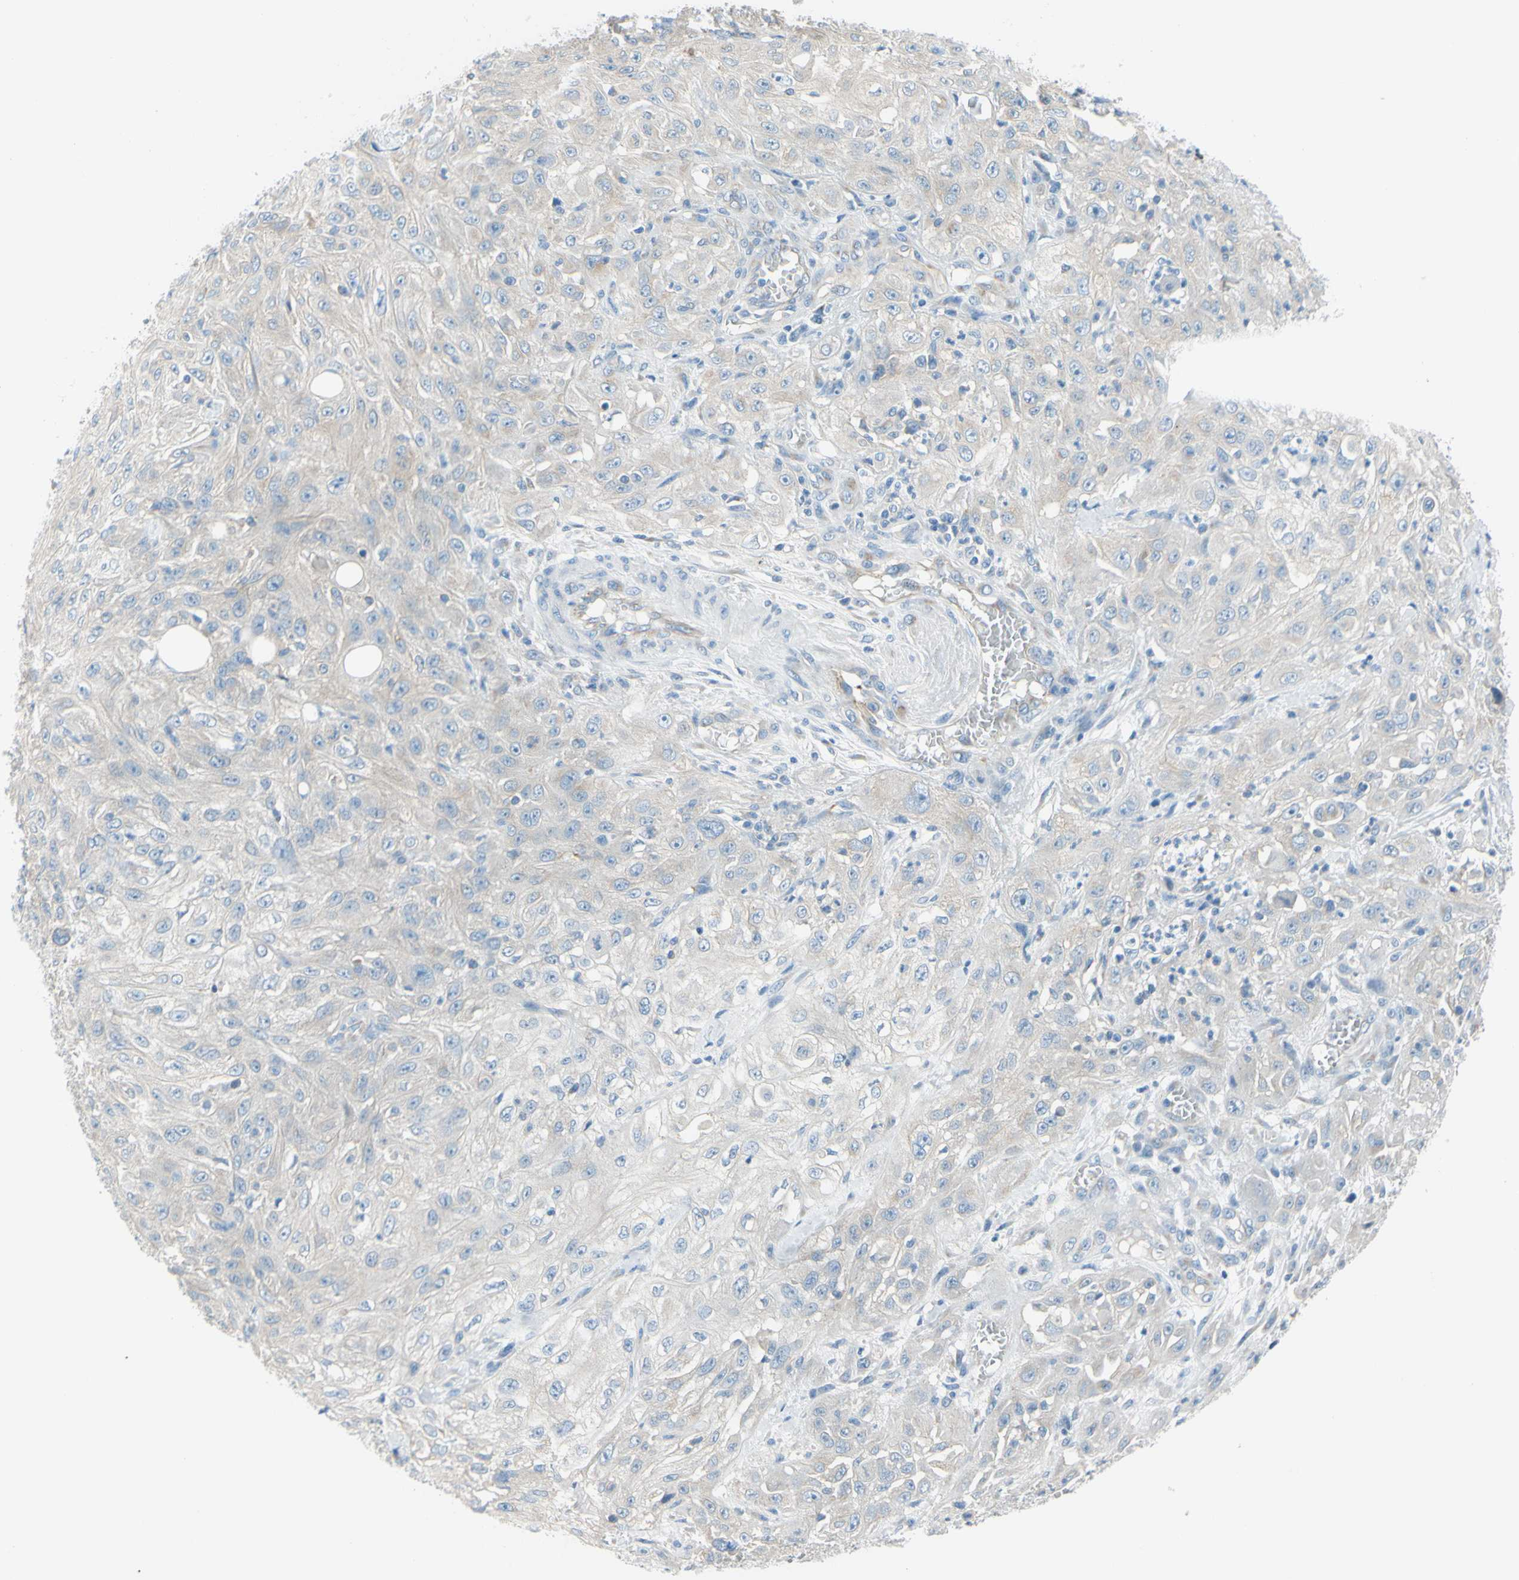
{"staining": {"intensity": "weak", "quantity": ">75%", "location": "cytoplasmic/membranous"}, "tissue": "skin cancer", "cell_type": "Tumor cells", "image_type": "cancer", "snomed": [{"axis": "morphology", "description": "Squamous cell carcinoma, NOS"}, {"axis": "morphology", "description": "Squamous cell carcinoma, metastatic, NOS"}, {"axis": "topography", "description": "Skin"}, {"axis": "topography", "description": "Lymph node"}], "caption": "Brown immunohistochemical staining in skin cancer (metastatic squamous cell carcinoma) reveals weak cytoplasmic/membranous staining in about >75% of tumor cells. (DAB IHC with brightfield microscopy, high magnification).", "gene": "FRMD4B", "patient": {"sex": "male", "age": 75}}